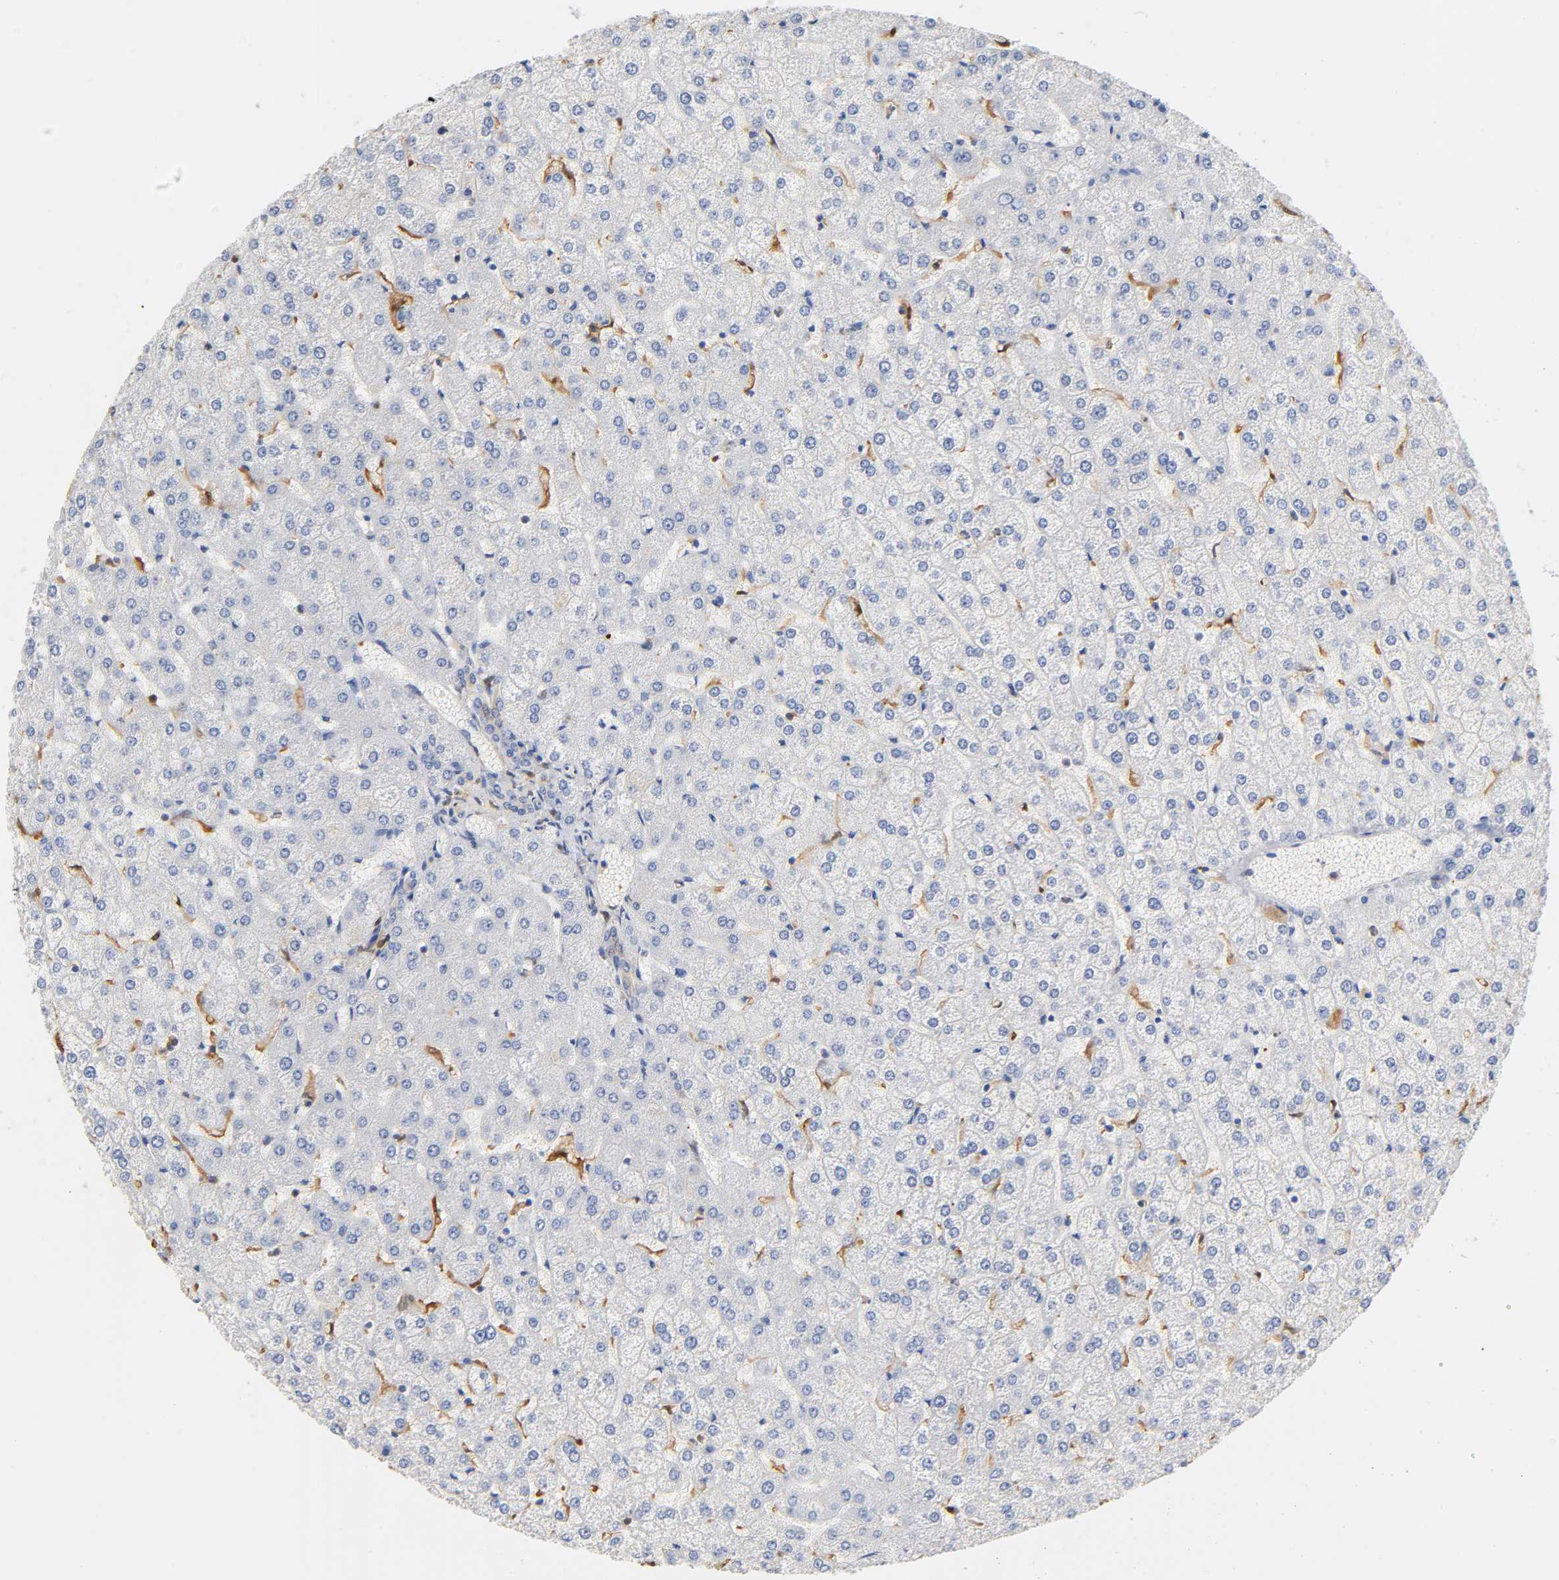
{"staining": {"intensity": "moderate", "quantity": ">75%", "location": "cytoplasmic/membranous"}, "tissue": "liver", "cell_type": "Cholangiocytes", "image_type": "normal", "snomed": [{"axis": "morphology", "description": "Normal tissue, NOS"}, {"axis": "topography", "description": "Liver"}], "caption": "This histopathology image shows unremarkable liver stained with immunohistochemistry (IHC) to label a protein in brown. The cytoplasmic/membranous of cholangiocytes show moderate positivity for the protein. Nuclei are counter-stained blue.", "gene": "IL18", "patient": {"sex": "female", "age": 32}}